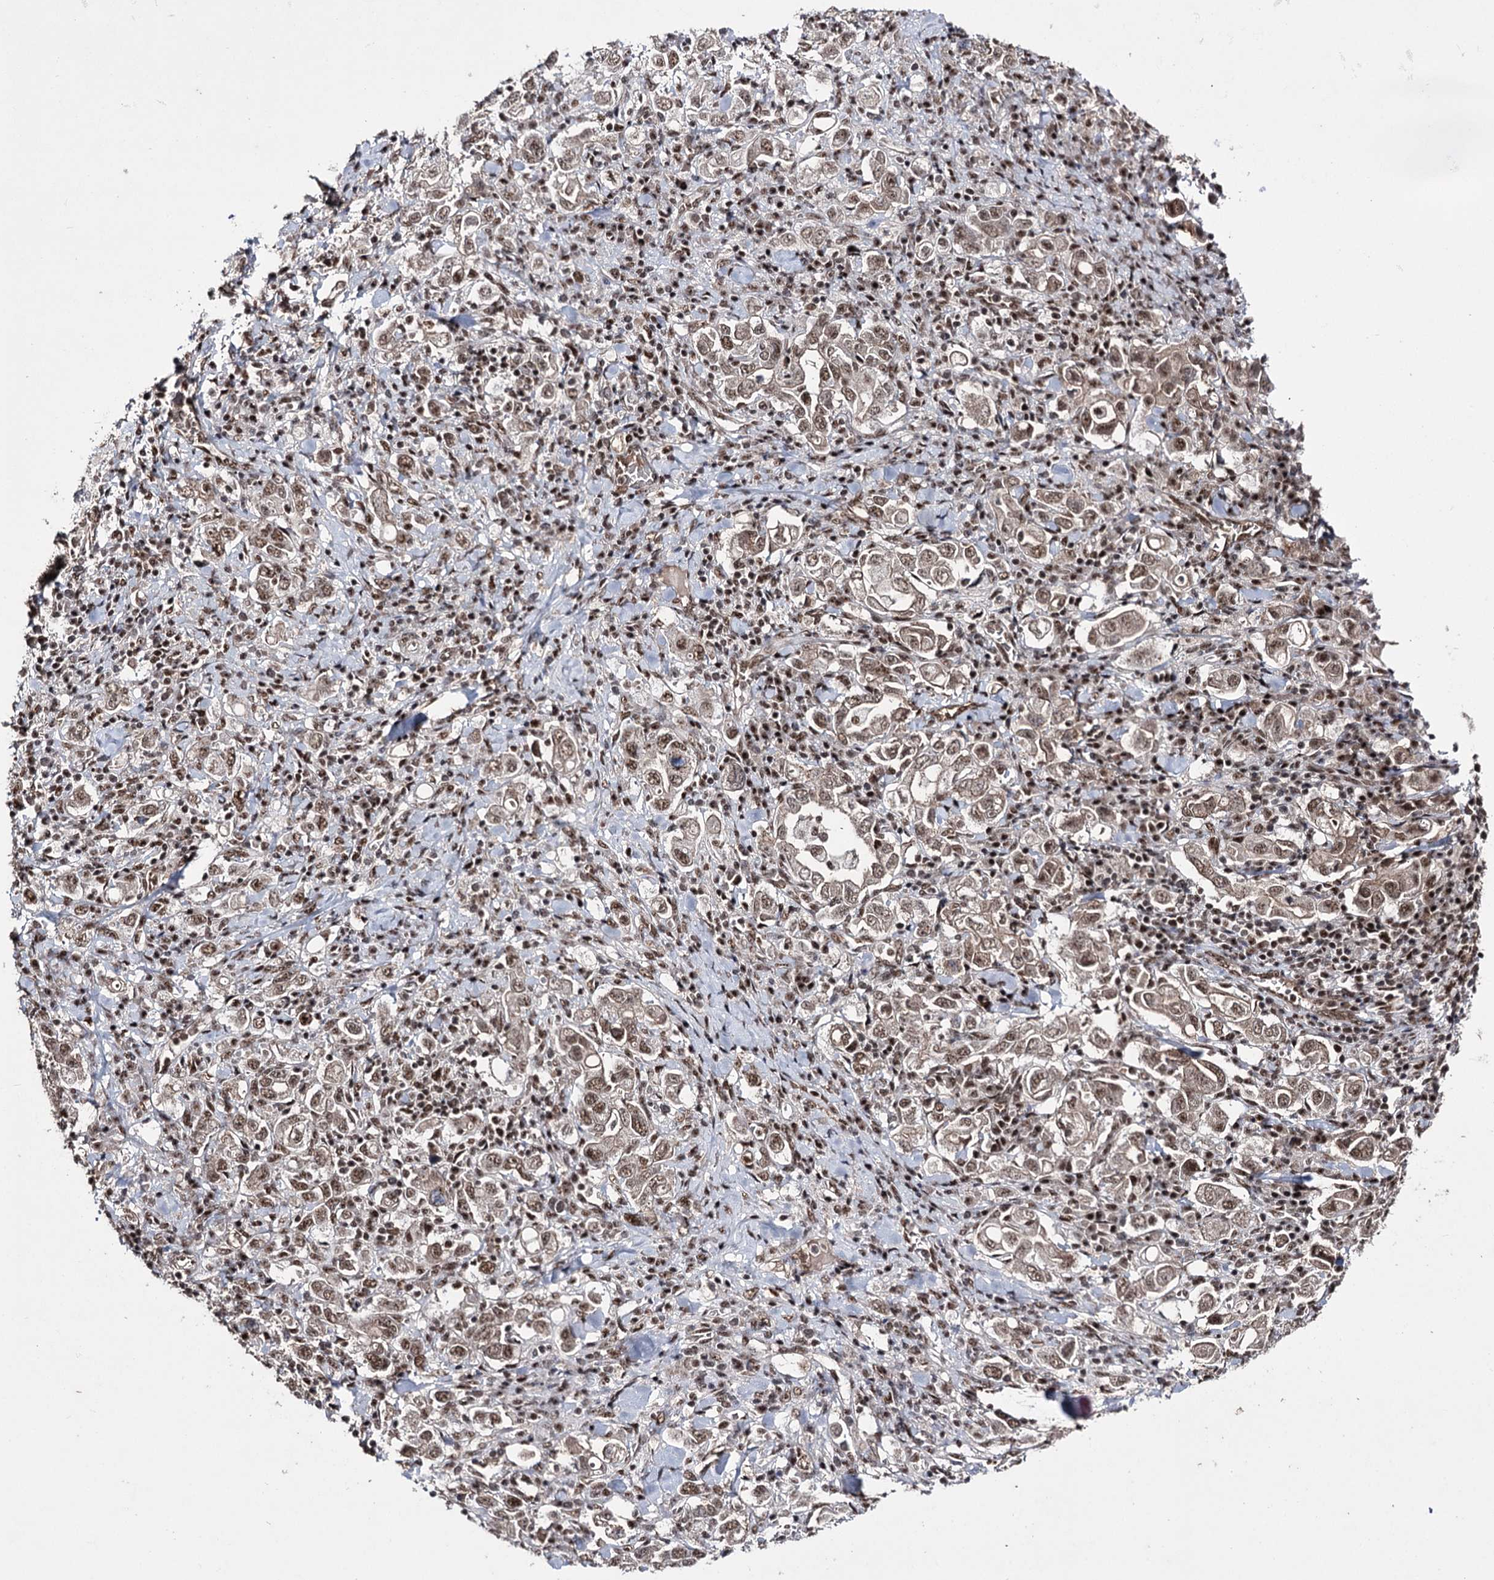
{"staining": {"intensity": "moderate", "quantity": ">75%", "location": "nuclear"}, "tissue": "stomach cancer", "cell_type": "Tumor cells", "image_type": "cancer", "snomed": [{"axis": "morphology", "description": "Adenocarcinoma, NOS"}, {"axis": "topography", "description": "Stomach, upper"}], "caption": "Tumor cells display medium levels of moderate nuclear expression in about >75% of cells in human stomach adenocarcinoma.", "gene": "PRPF40A", "patient": {"sex": "male", "age": 62}}